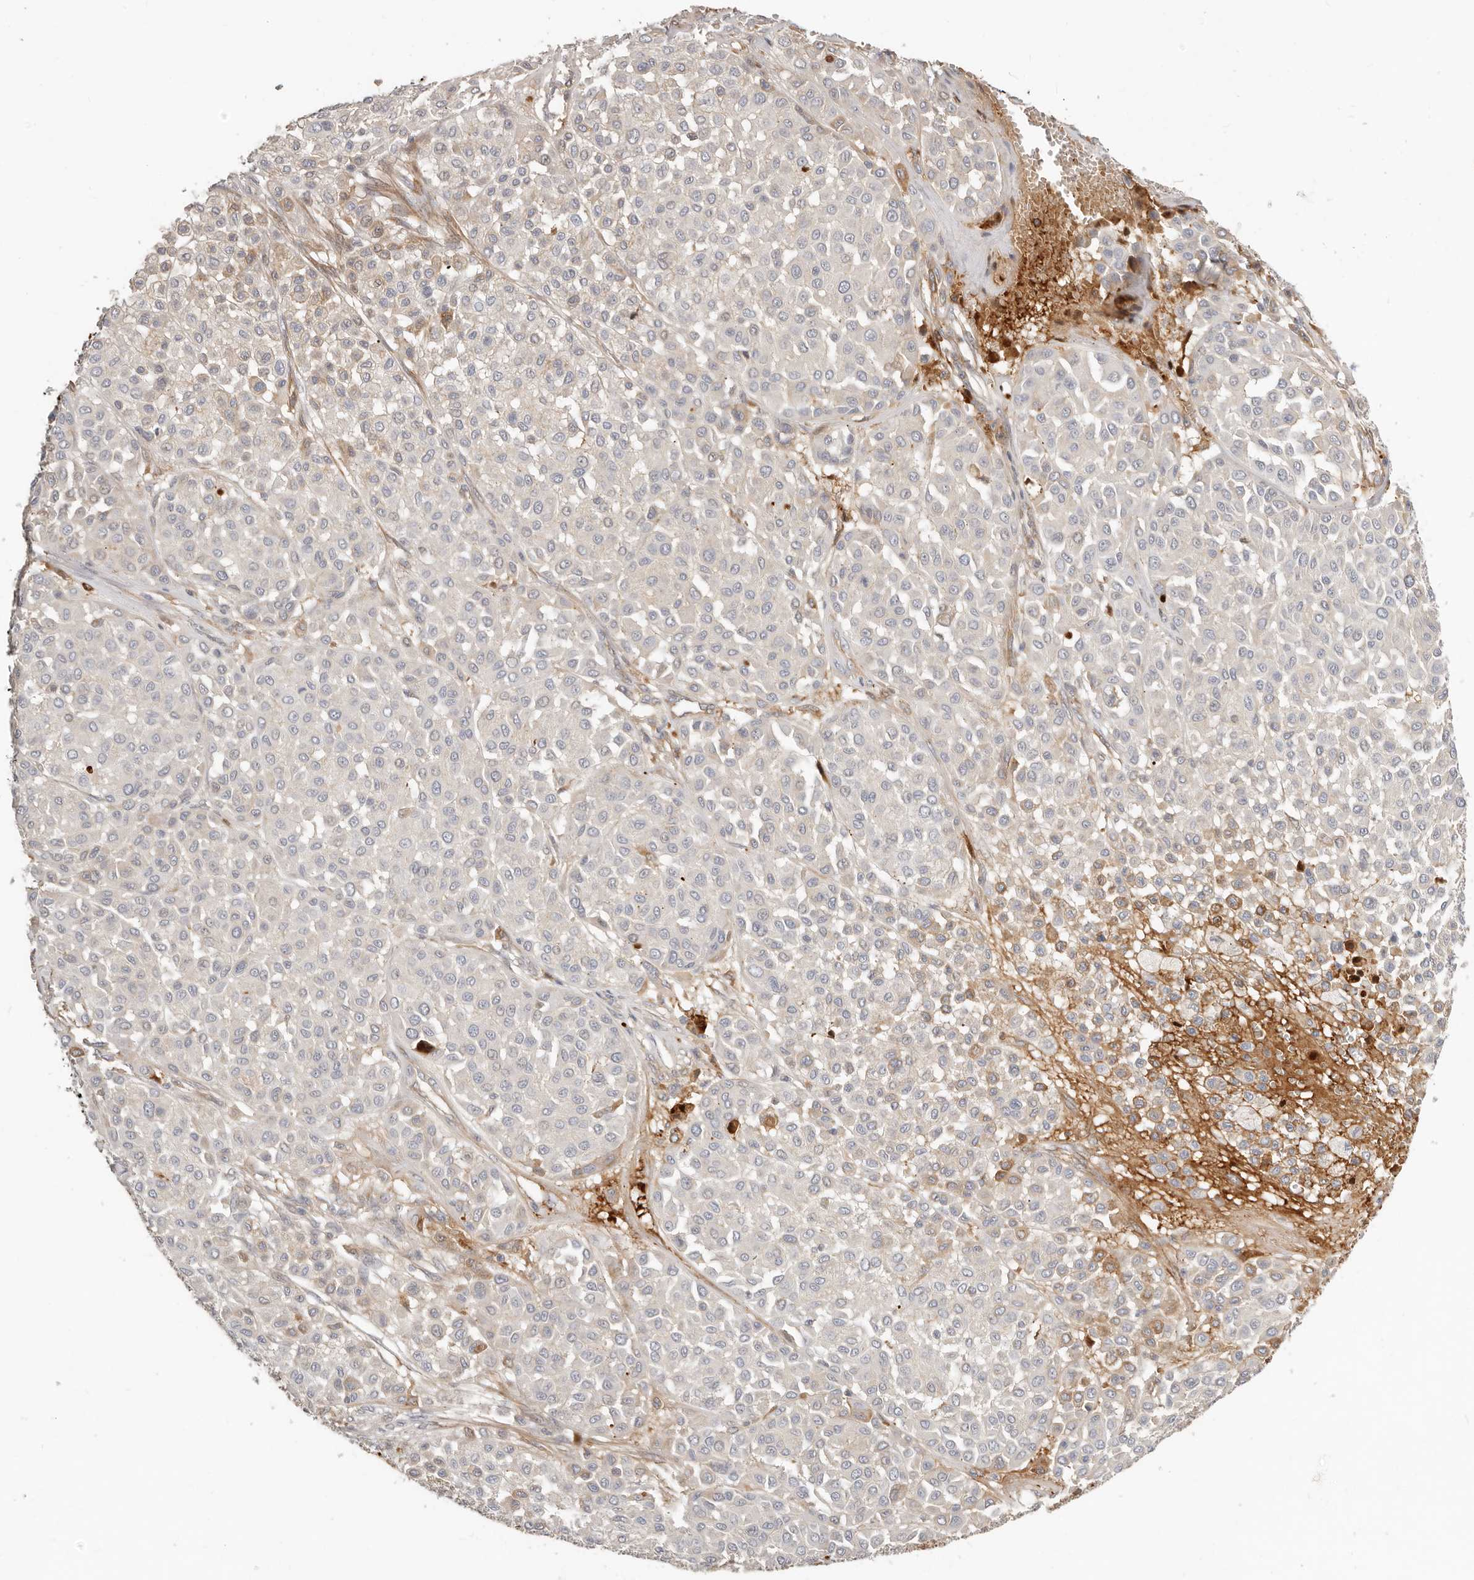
{"staining": {"intensity": "negative", "quantity": "none", "location": "none"}, "tissue": "melanoma", "cell_type": "Tumor cells", "image_type": "cancer", "snomed": [{"axis": "morphology", "description": "Malignant melanoma, Metastatic site"}, {"axis": "topography", "description": "Soft tissue"}], "caption": "DAB (3,3'-diaminobenzidine) immunohistochemical staining of malignant melanoma (metastatic site) displays no significant staining in tumor cells.", "gene": "MTFR2", "patient": {"sex": "male", "age": 41}}